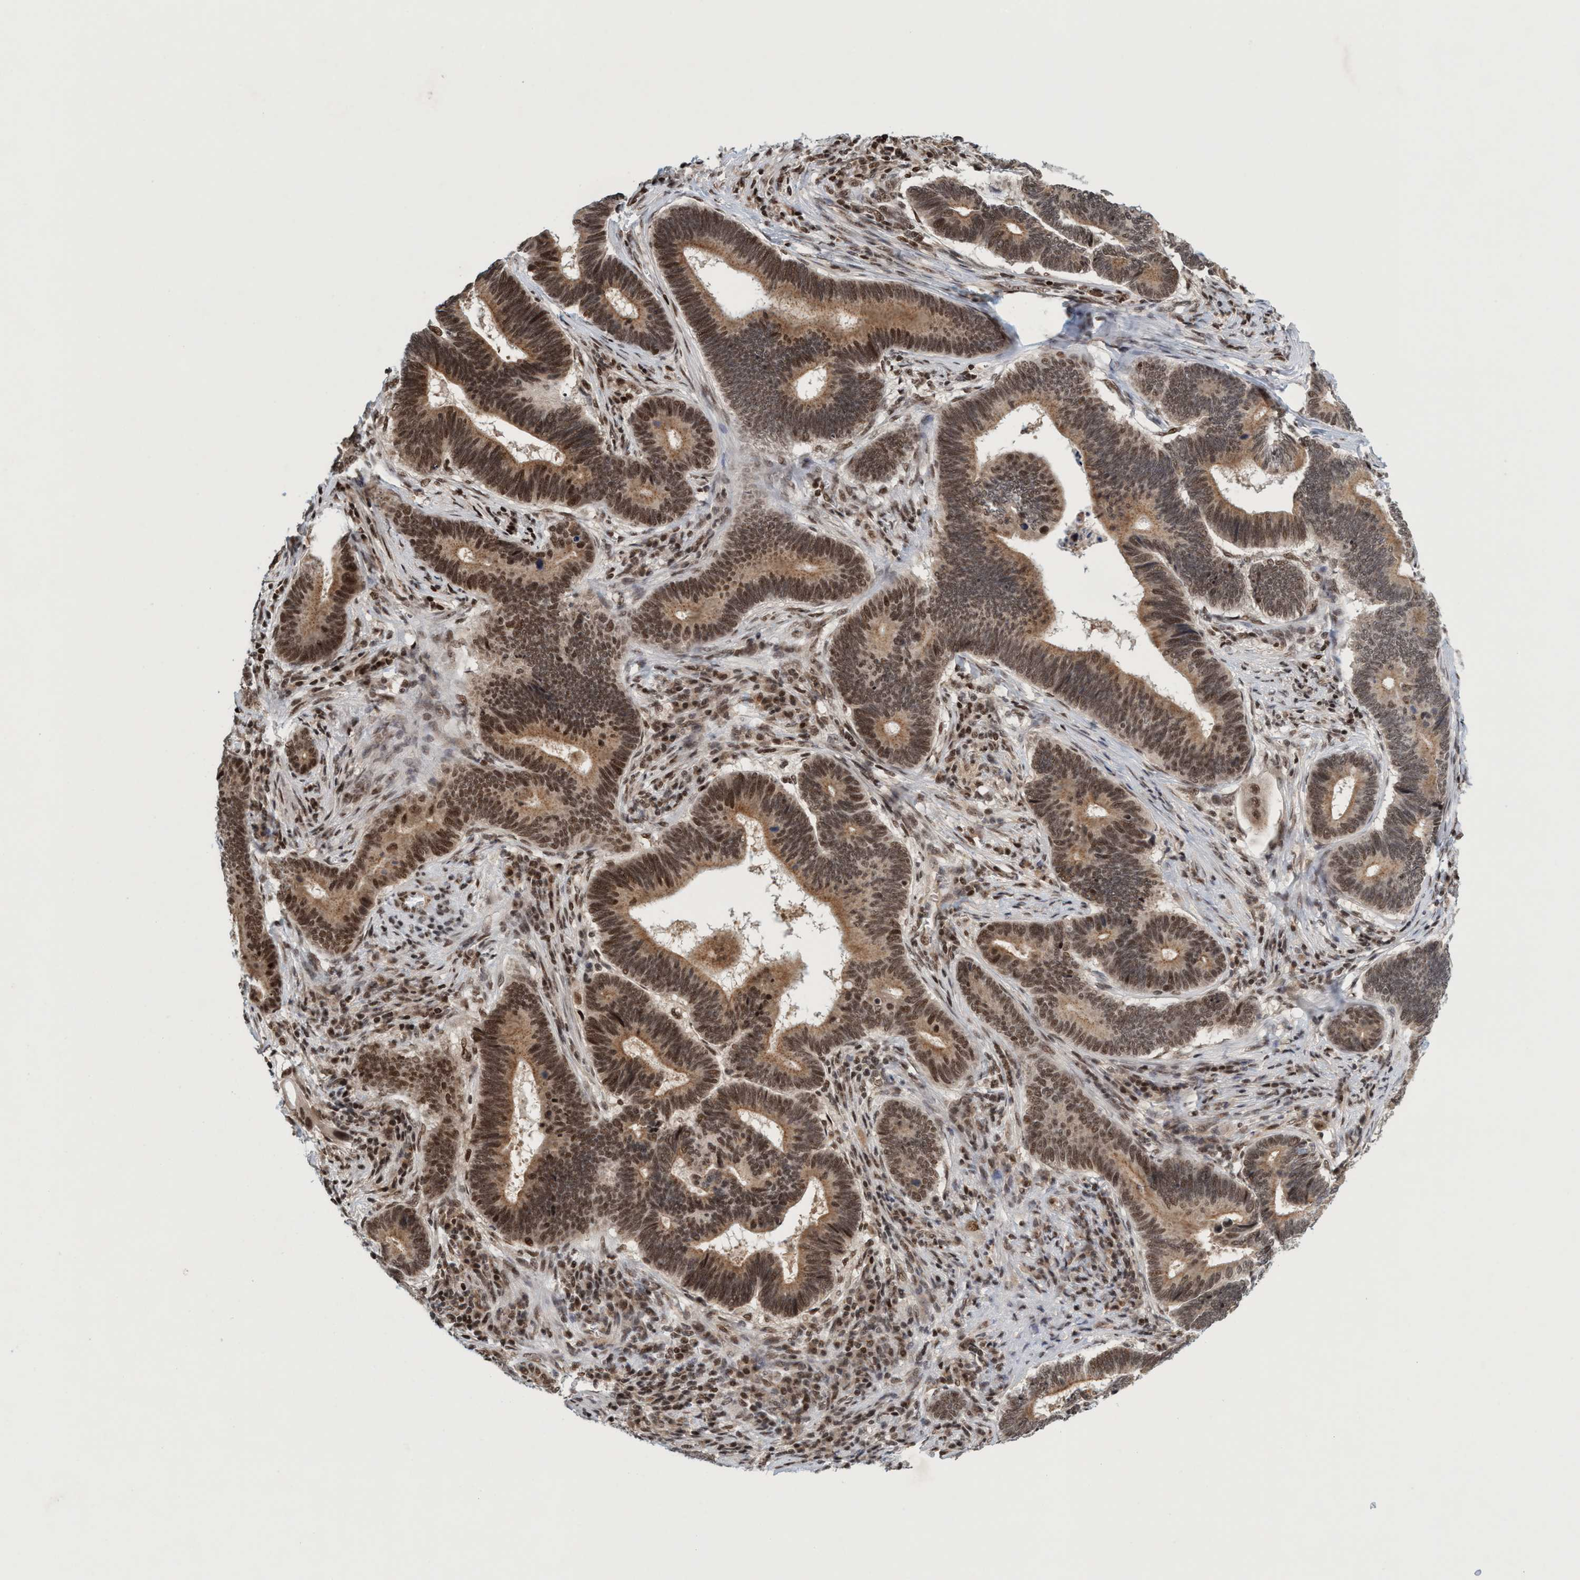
{"staining": {"intensity": "strong", "quantity": ">75%", "location": "cytoplasmic/membranous,nuclear"}, "tissue": "pancreatic cancer", "cell_type": "Tumor cells", "image_type": "cancer", "snomed": [{"axis": "morphology", "description": "Adenocarcinoma, NOS"}, {"axis": "topography", "description": "Pancreas"}], "caption": "Immunohistochemical staining of pancreatic cancer reveals high levels of strong cytoplasmic/membranous and nuclear protein expression in approximately >75% of tumor cells.", "gene": "SMCR8", "patient": {"sex": "female", "age": 70}}